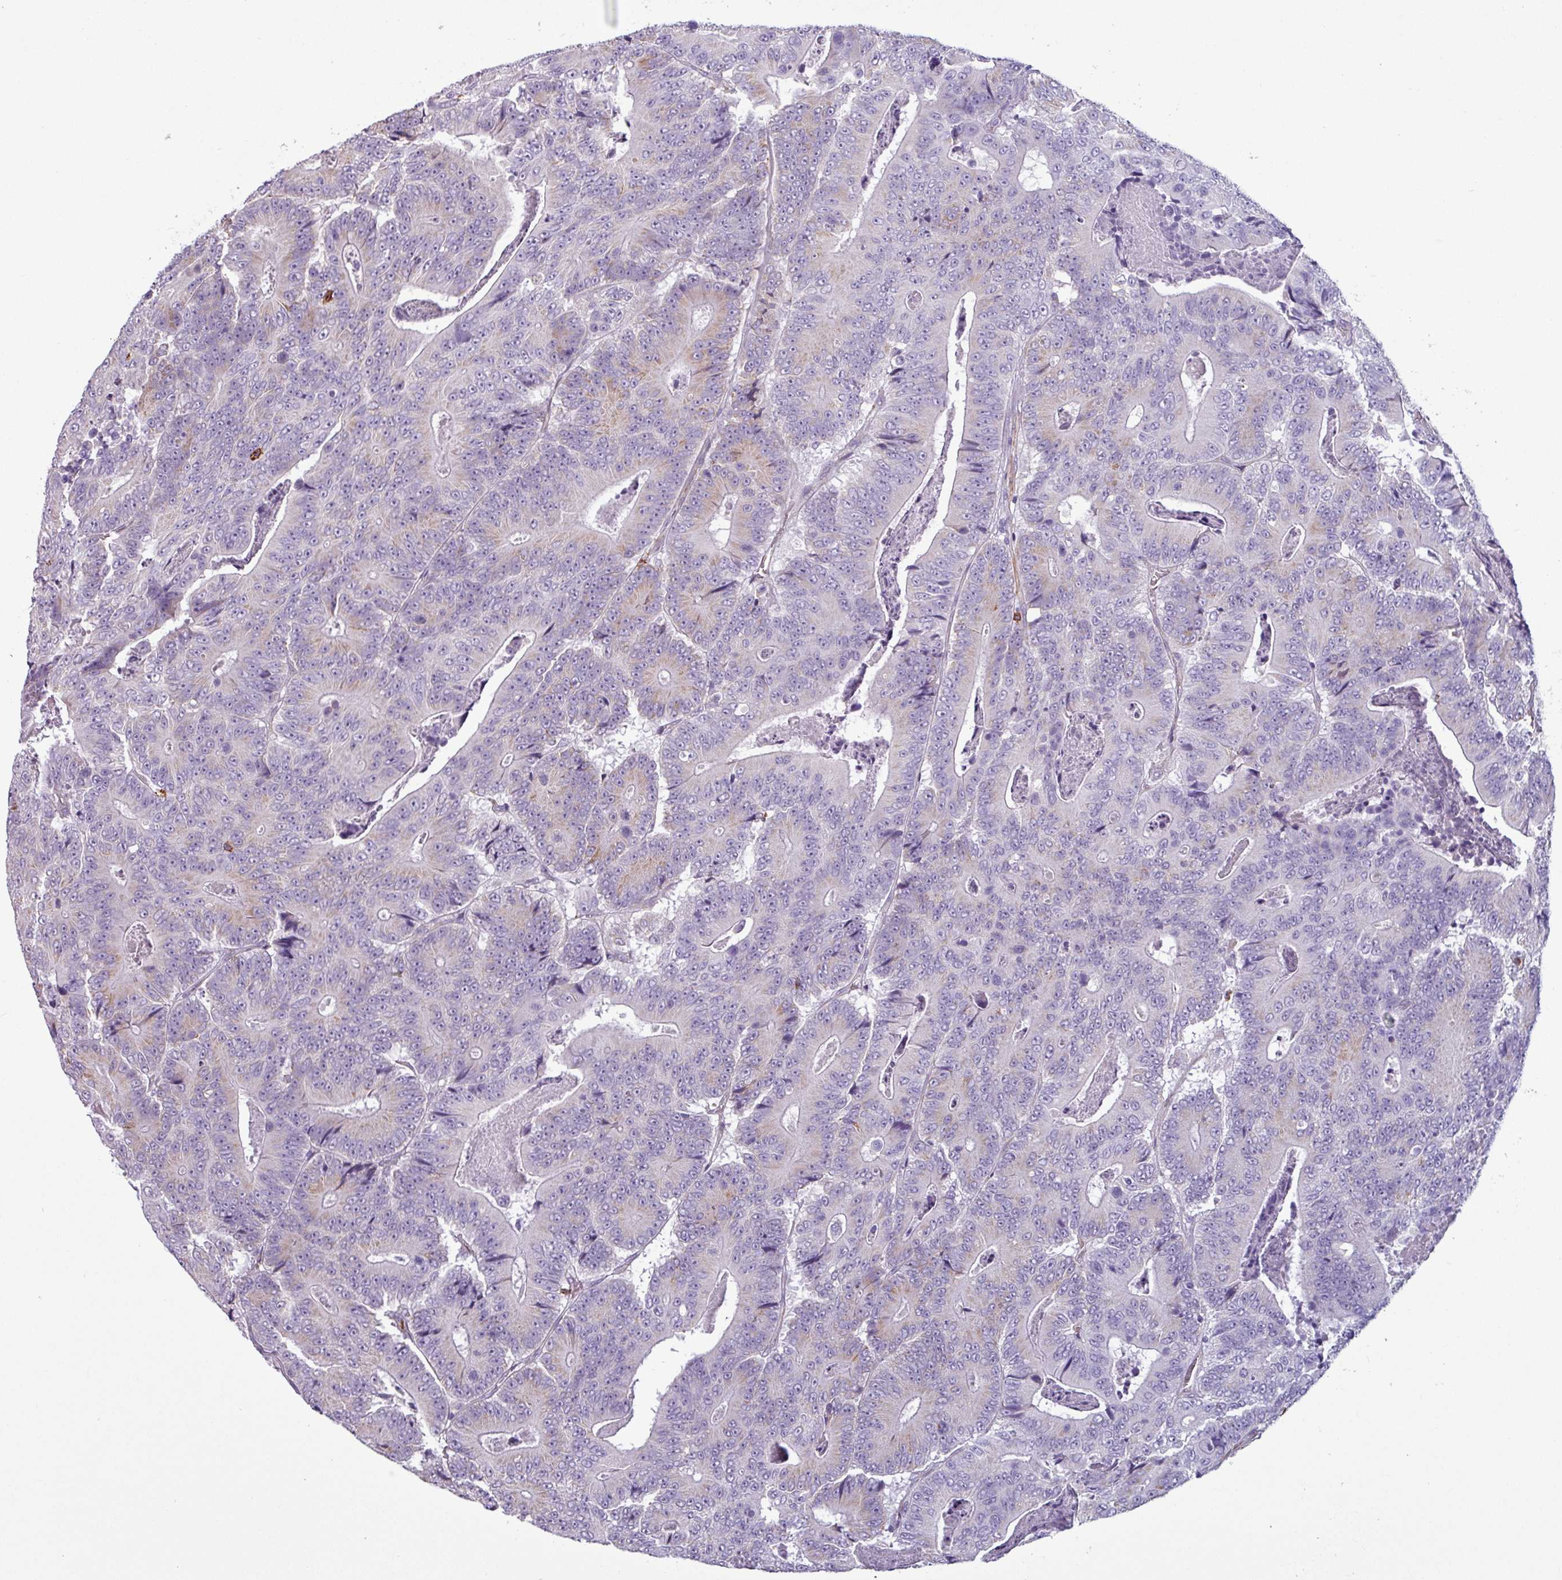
{"staining": {"intensity": "moderate", "quantity": "<25%", "location": "cytoplasmic/membranous"}, "tissue": "colorectal cancer", "cell_type": "Tumor cells", "image_type": "cancer", "snomed": [{"axis": "morphology", "description": "Adenocarcinoma, NOS"}, {"axis": "topography", "description": "Colon"}], "caption": "The photomicrograph shows immunohistochemical staining of colorectal cancer (adenocarcinoma). There is moderate cytoplasmic/membranous positivity is appreciated in about <25% of tumor cells.", "gene": "CD8A", "patient": {"sex": "male", "age": 83}}